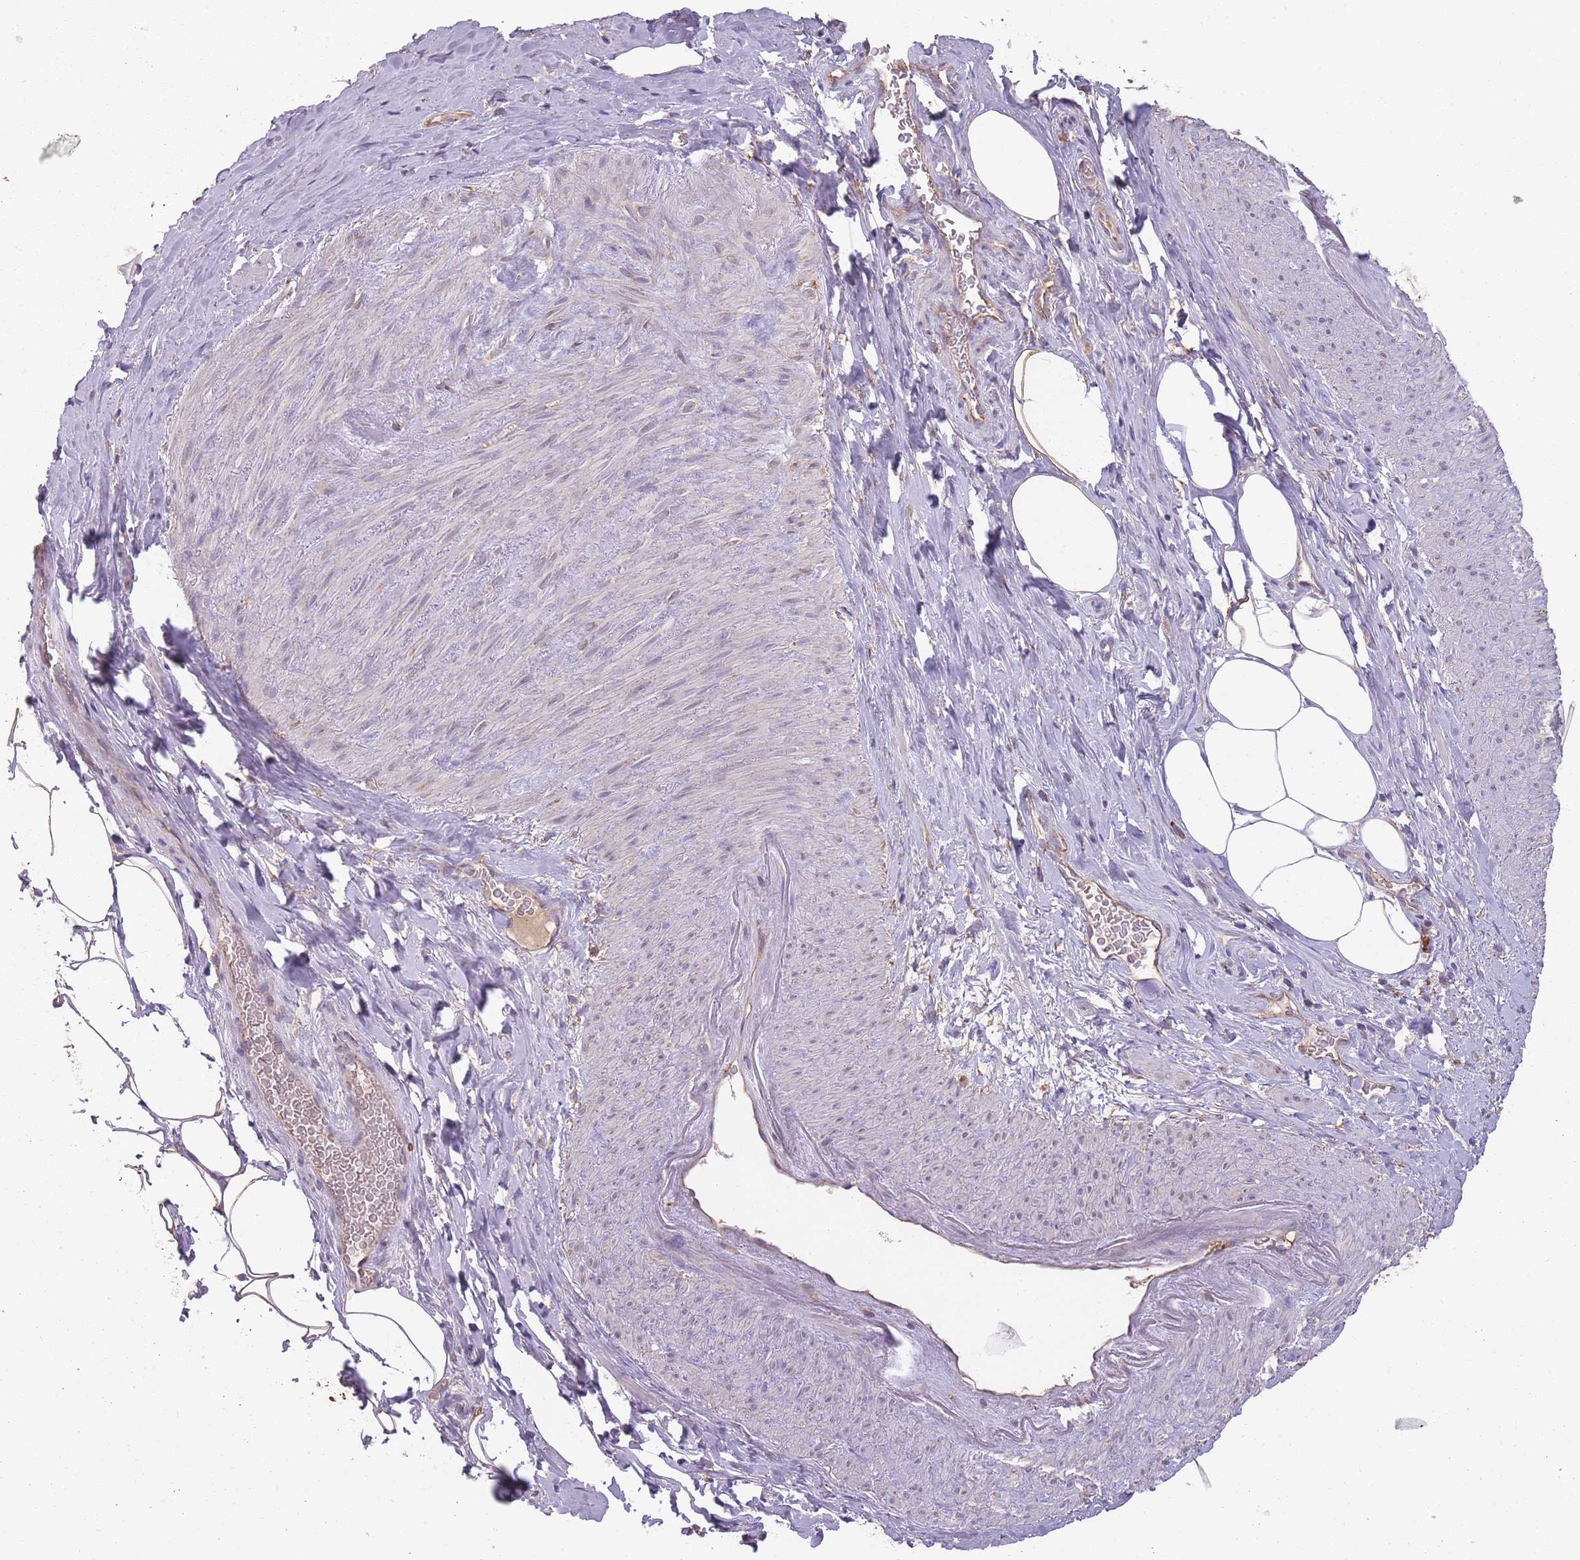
{"staining": {"intensity": "negative", "quantity": "none", "location": "none"}, "tissue": "smooth muscle", "cell_type": "Smooth muscle cells", "image_type": "normal", "snomed": [{"axis": "morphology", "description": "Normal tissue, NOS"}, {"axis": "topography", "description": "Smooth muscle"}, {"axis": "topography", "description": "Peripheral nerve tissue"}], "caption": "A histopathology image of smooth muscle stained for a protein displays no brown staining in smooth muscle cells. (Brightfield microscopy of DAB immunohistochemistry (IHC) at high magnification).", "gene": "SANBR", "patient": {"sex": "male", "age": 69}}